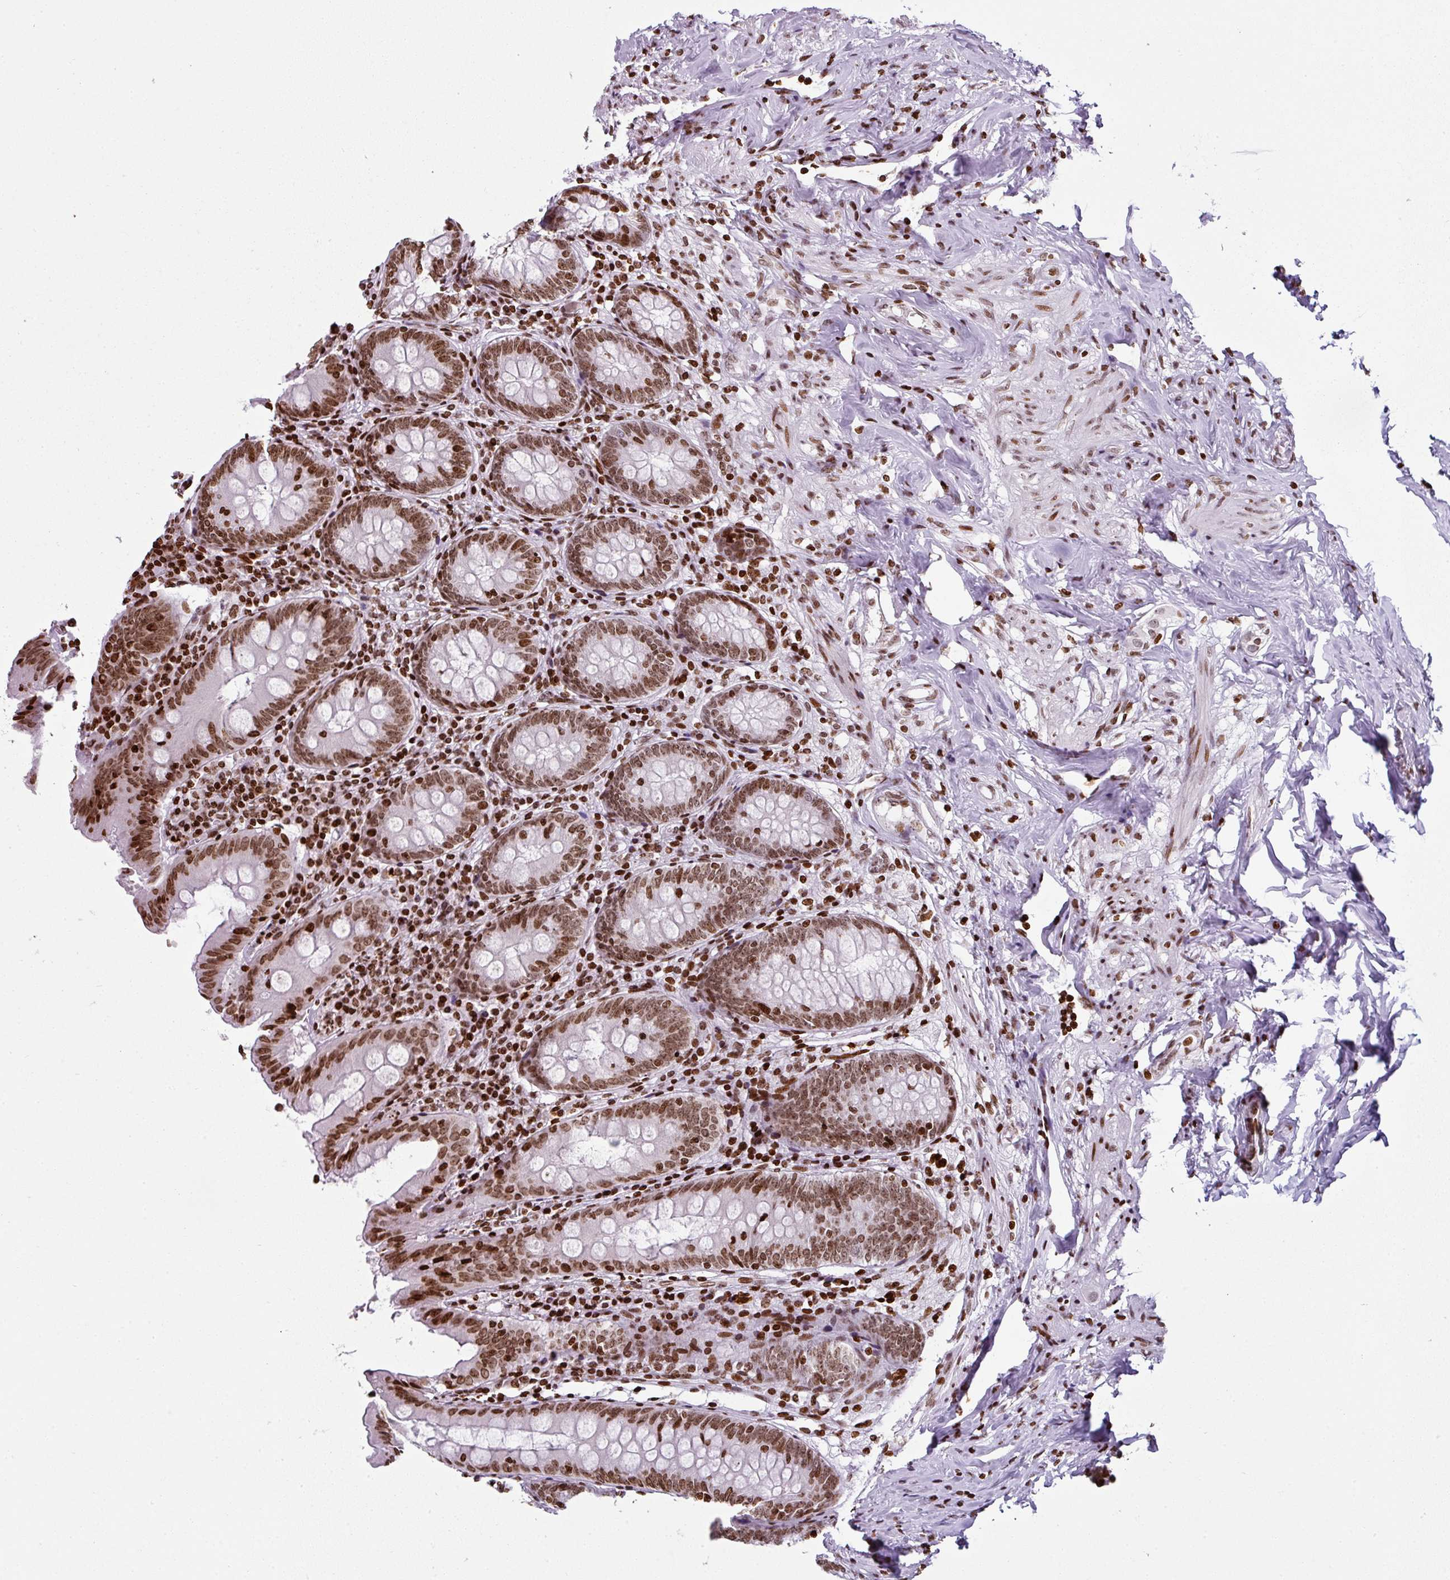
{"staining": {"intensity": "moderate", "quantity": ">75%", "location": "nuclear"}, "tissue": "appendix", "cell_type": "Glandular cells", "image_type": "normal", "snomed": [{"axis": "morphology", "description": "Normal tissue, NOS"}, {"axis": "topography", "description": "Appendix"}], "caption": "Unremarkable appendix displays moderate nuclear expression in about >75% of glandular cells.", "gene": "RASL11A", "patient": {"sex": "female", "age": 54}}